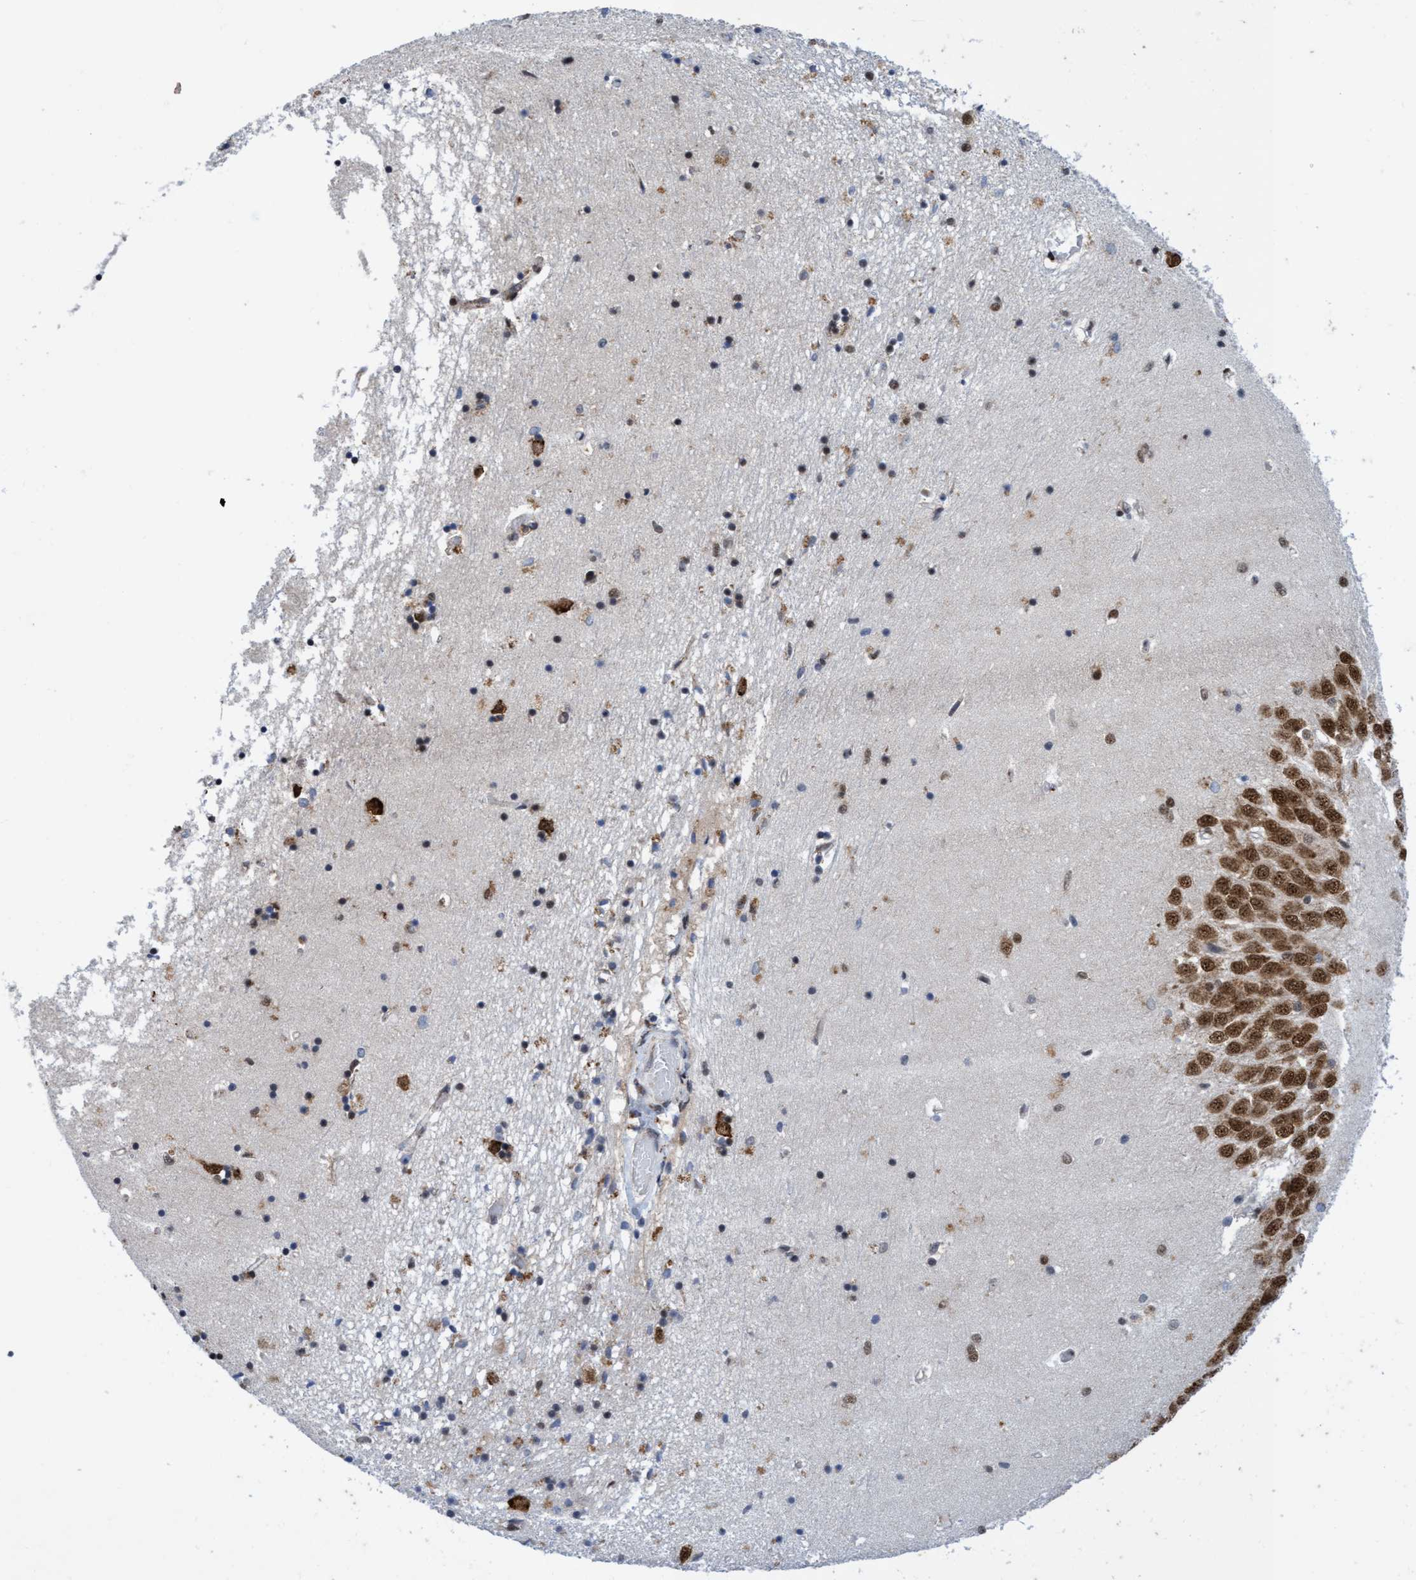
{"staining": {"intensity": "moderate", "quantity": "25%-75%", "location": "nuclear"}, "tissue": "hippocampus", "cell_type": "Glial cells", "image_type": "normal", "snomed": [{"axis": "morphology", "description": "Normal tissue, NOS"}, {"axis": "topography", "description": "Hippocampus"}], "caption": "Benign hippocampus reveals moderate nuclear positivity in about 25%-75% of glial cells.", "gene": "GLT6D1", "patient": {"sex": "male", "age": 70}}